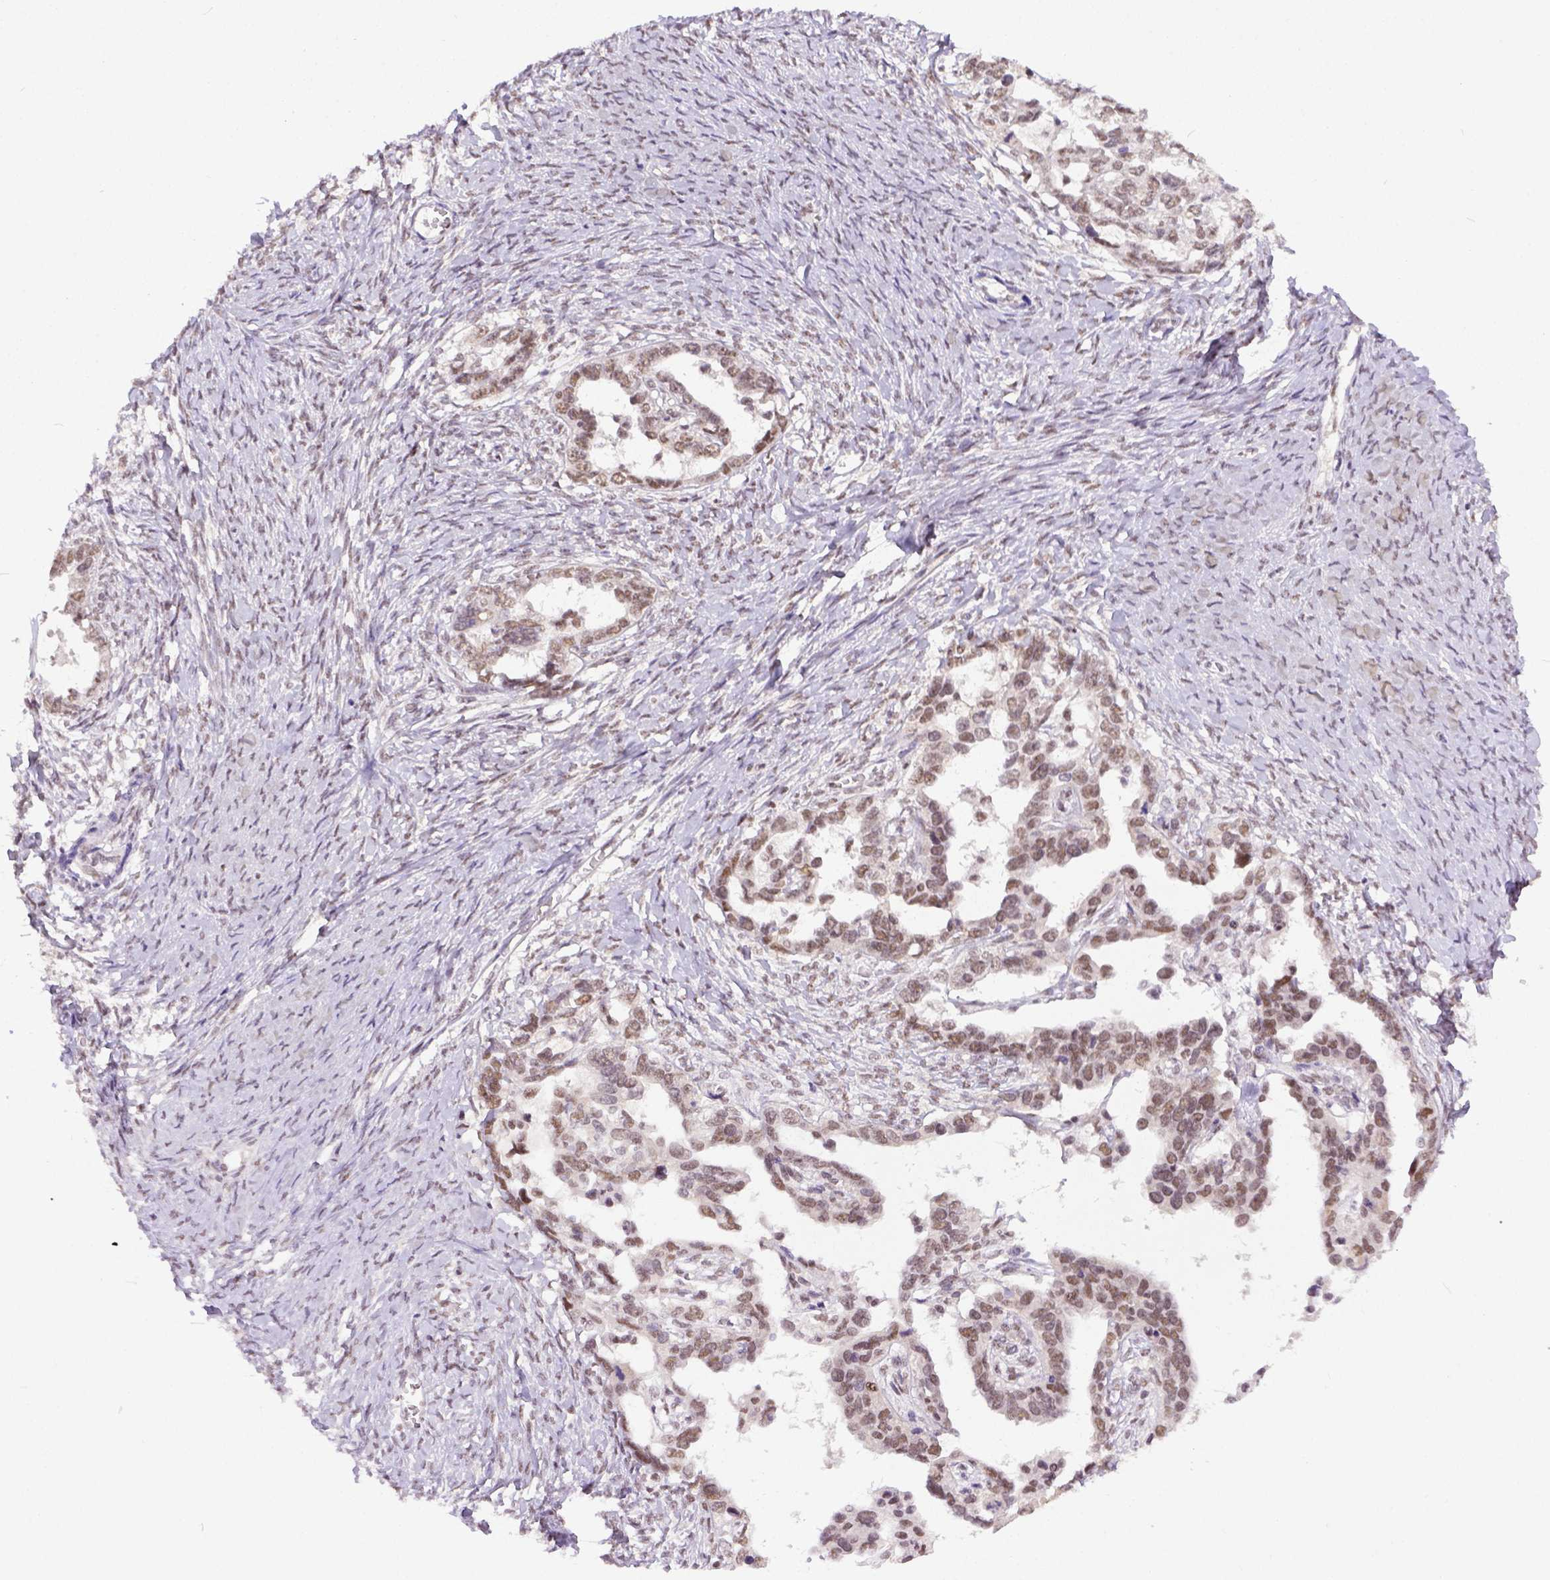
{"staining": {"intensity": "weak", "quantity": ">75%", "location": "nuclear"}, "tissue": "ovarian cancer", "cell_type": "Tumor cells", "image_type": "cancer", "snomed": [{"axis": "morphology", "description": "Cystadenocarcinoma, serous, NOS"}, {"axis": "topography", "description": "Ovary"}], "caption": "Immunohistochemistry staining of serous cystadenocarcinoma (ovarian), which shows low levels of weak nuclear staining in approximately >75% of tumor cells indicating weak nuclear protein positivity. The staining was performed using DAB (3,3'-diaminobenzidine) (brown) for protein detection and nuclei were counterstained in hematoxylin (blue).", "gene": "ERCC1", "patient": {"sex": "female", "age": 69}}